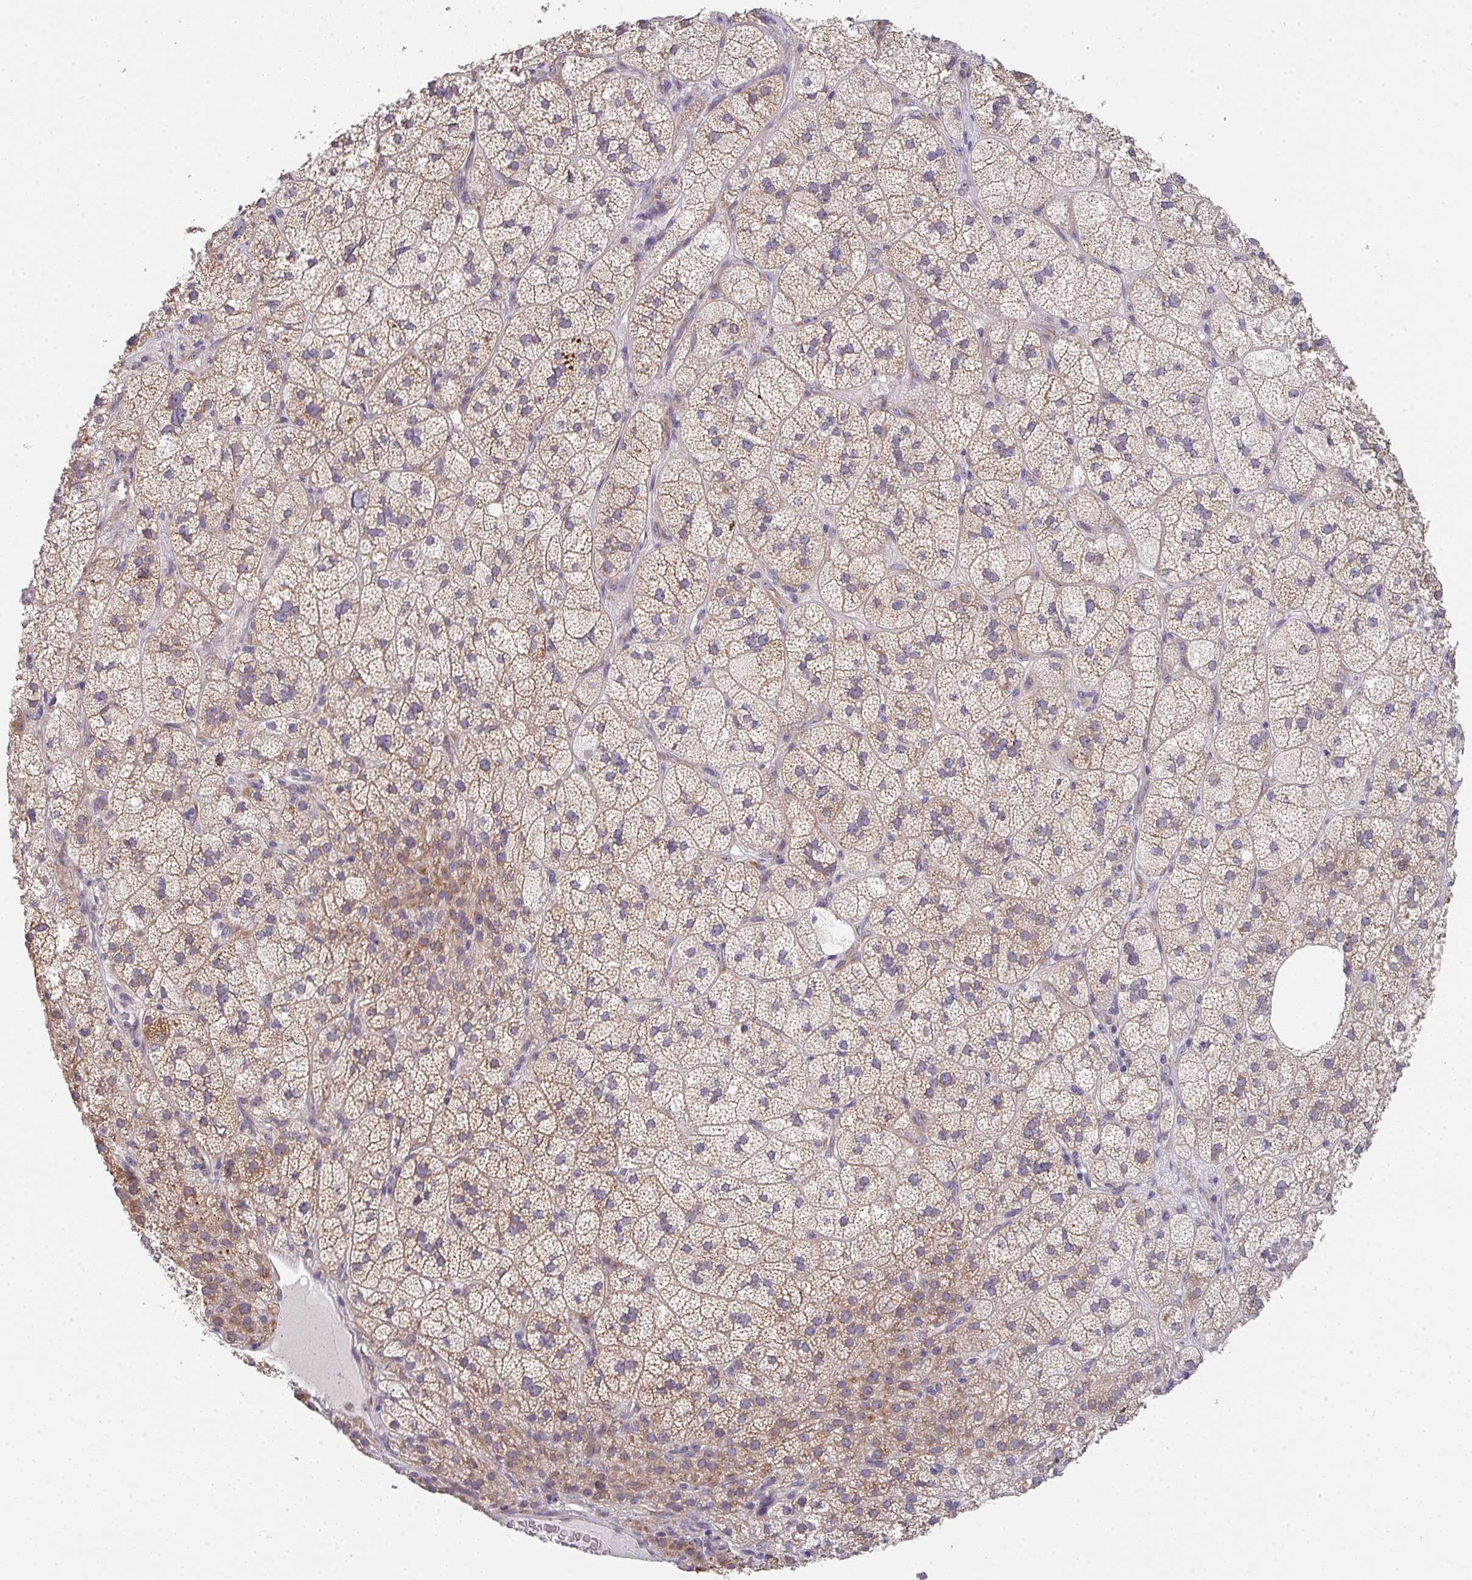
{"staining": {"intensity": "moderate", "quantity": ">75%", "location": "cytoplasmic/membranous"}, "tissue": "adrenal gland", "cell_type": "Glandular cells", "image_type": "normal", "snomed": [{"axis": "morphology", "description": "Normal tissue, NOS"}, {"axis": "topography", "description": "Adrenal gland"}], "caption": "Protein analysis of benign adrenal gland displays moderate cytoplasmic/membranous staining in about >75% of glandular cells. Nuclei are stained in blue.", "gene": "TSPAN31", "patient": {"sex": "female", "age": 60}}